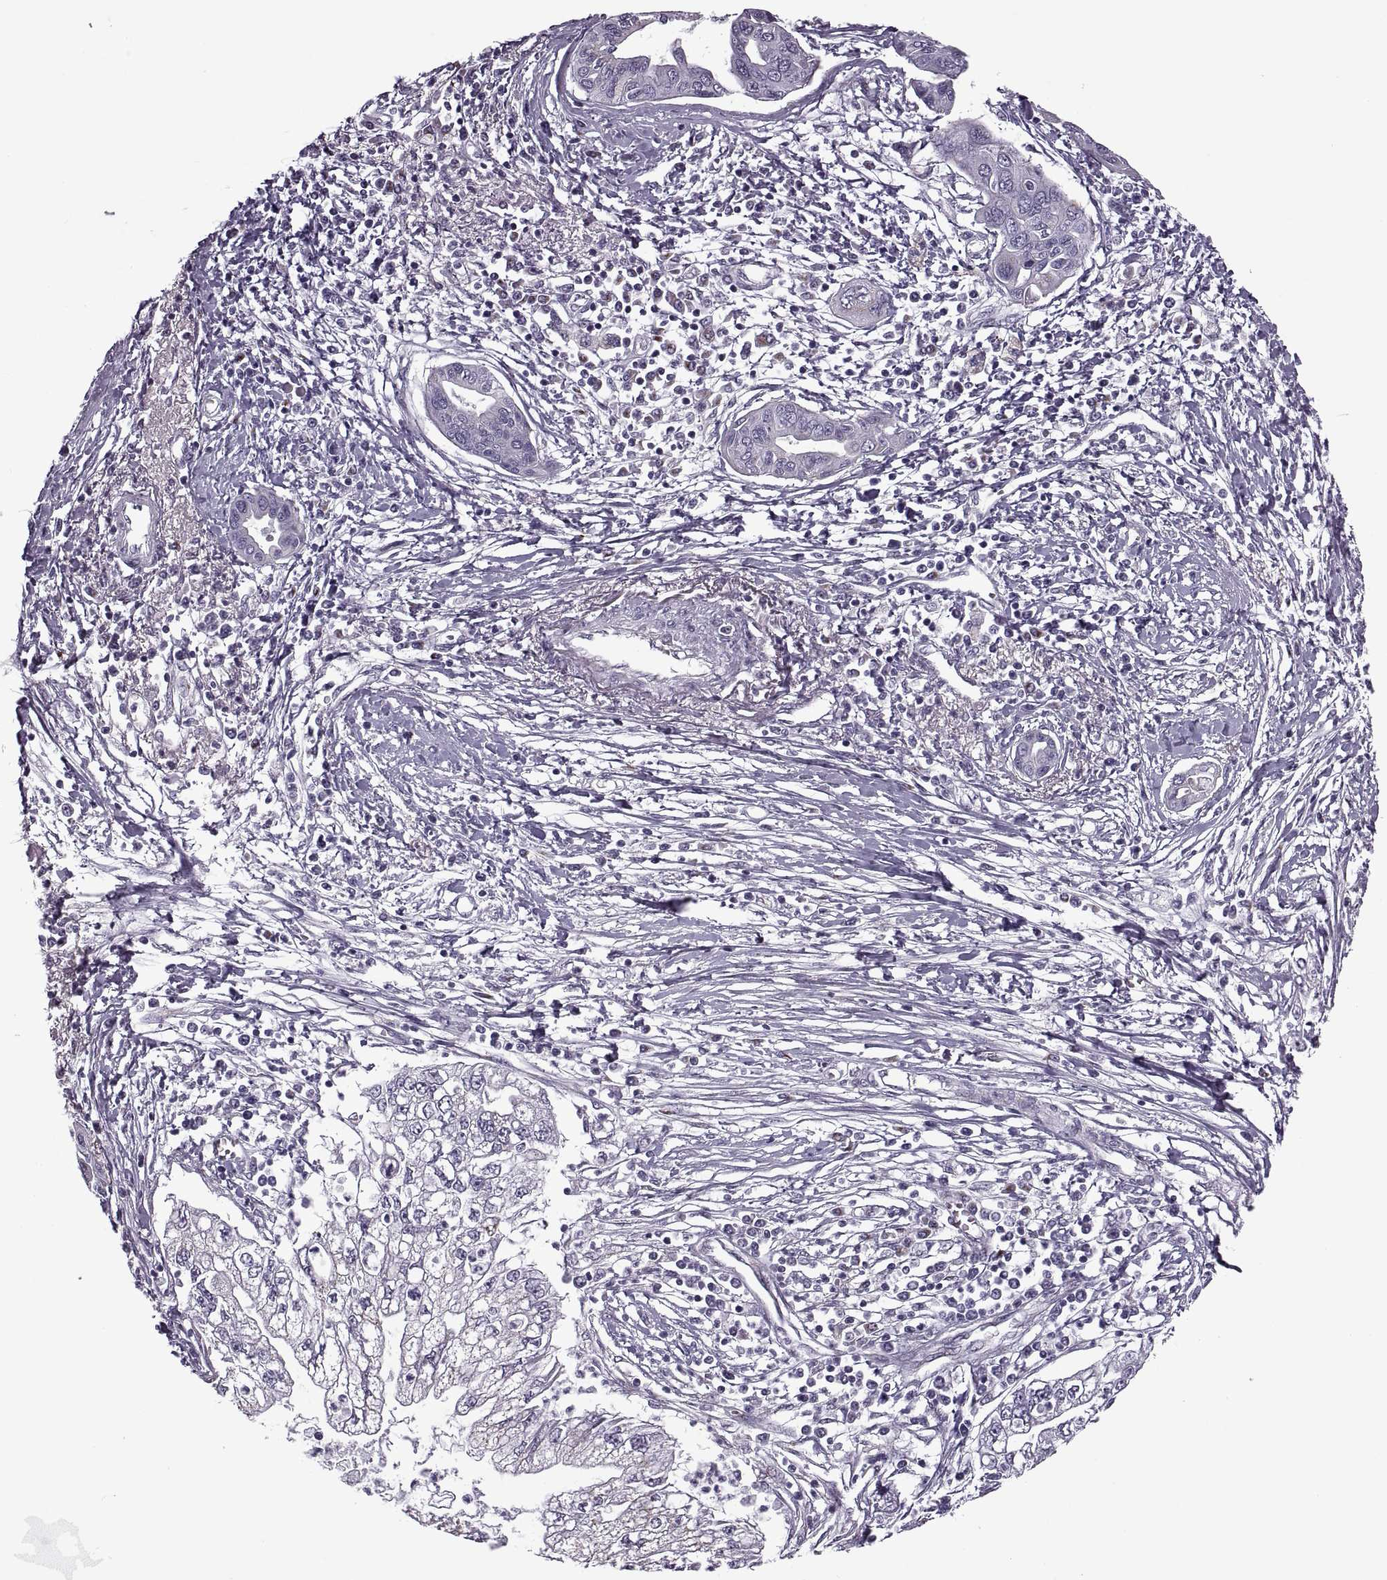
{"staining": {"intensity": "weak", "quantity": "<25%", "location": "cytoplasmic/membranous"}, "tissue": "pancreatic cancer", "cell_type": "Tumor cells", "image_type": "cancer", "snomed": [{"axis": "morphology", "description": "Adenocarcinoma, NOS"}, {"axis": "topography", "description": "Pancreas"}], "caption": "High magnification brightfield microscopy of adenocarcinoma (pancreatic) stained with DAB (brown) and counterstained with hematoxylin (blue): tumor cells show no significant expression.", "gene": "PRSS37", "patient": {"sex": "male", "age": 70}}